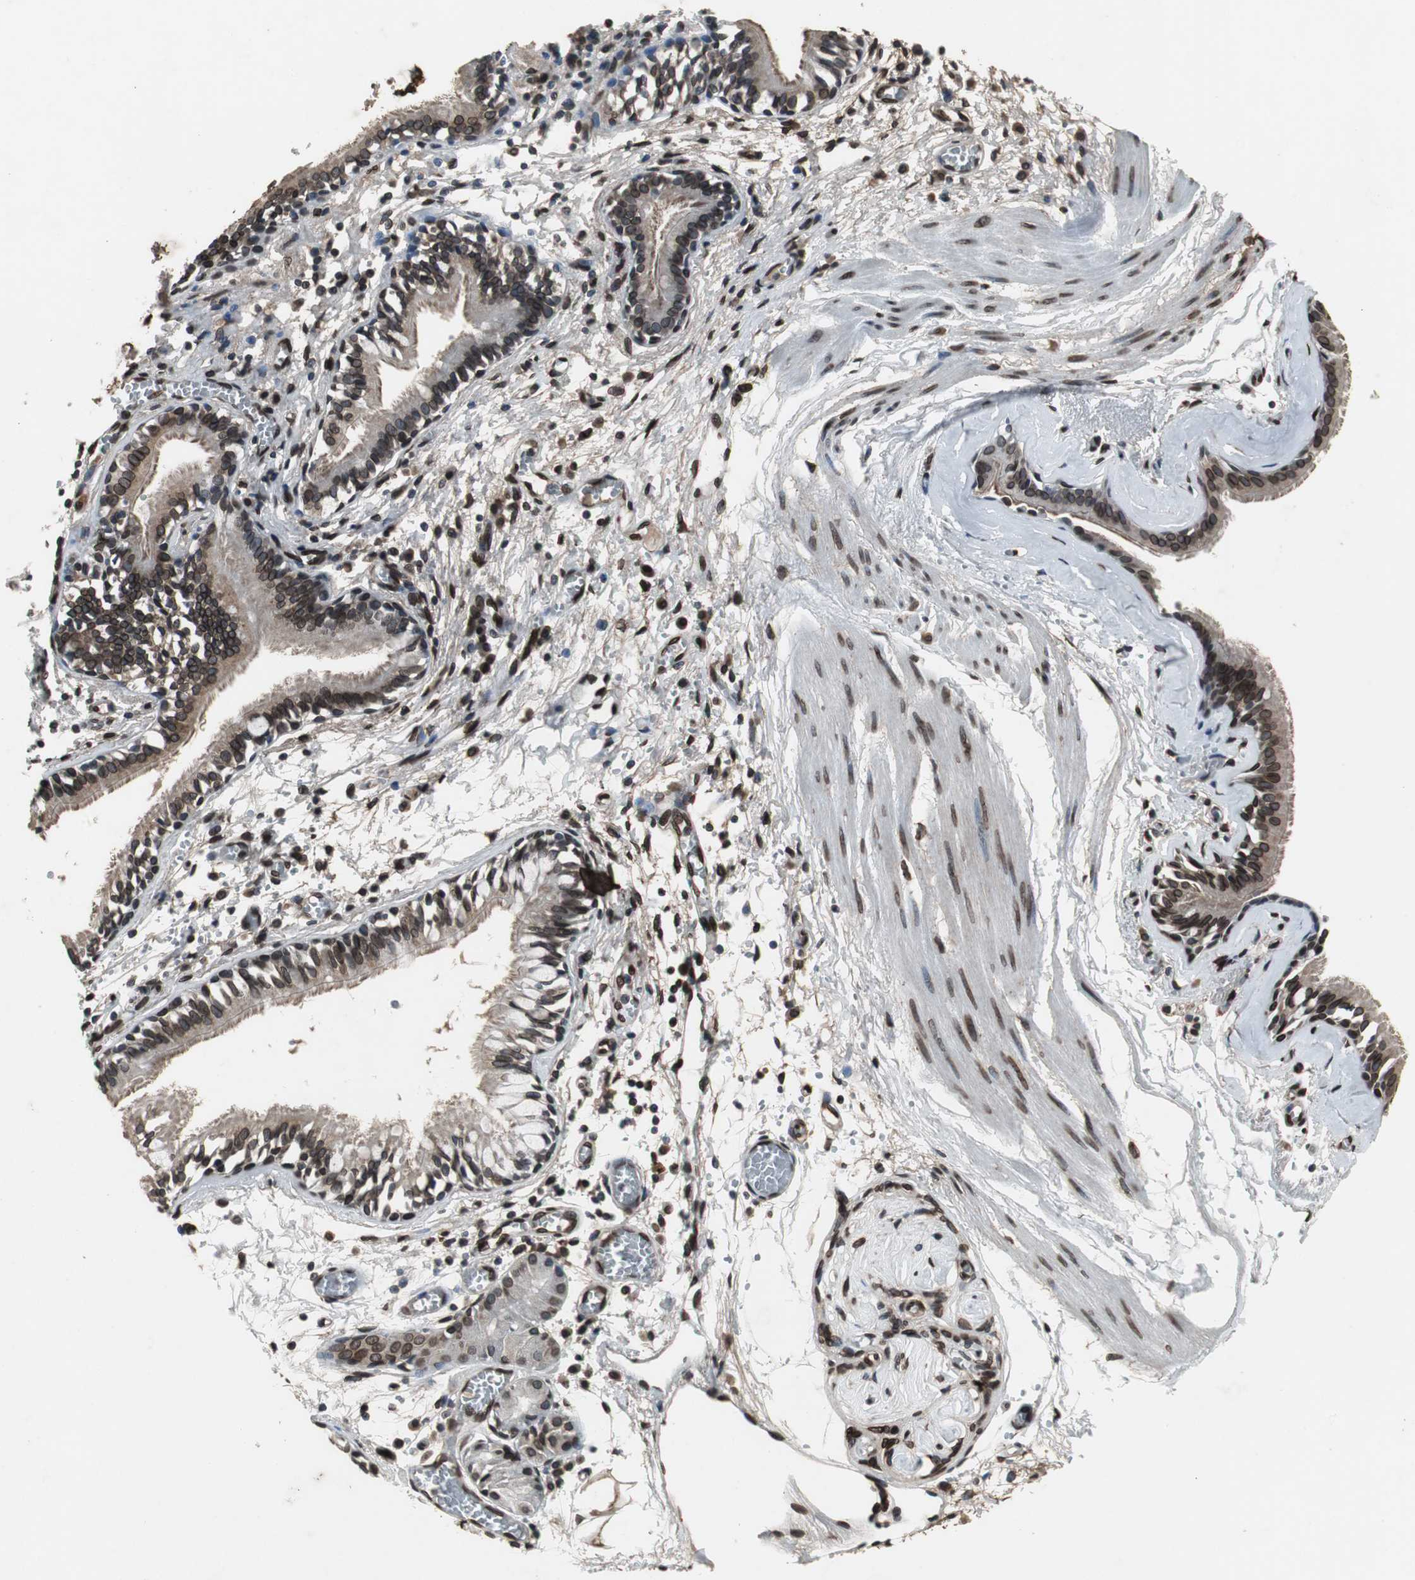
{"staining": {"intensity": "strong", "quantity": ">75%", "location": "cytoplasmic/membranous,nuclear"}, "tissue": "bronchus", "cell_type": "Respiratory epithelial cells", "image_type": "normal", "snomed": [{"axis": "morphology", "description": "Normal tissue, NOS"}, {"axis": "topography", "description": "Bronchus"}, {"axis": "topography", "description": "Lung"}], "caption": "A brown stain highlights strong cytoplasmic/membranous,nuclear positivity of a protein in respiratory epithelial cells of benign bronchus.", "gene": "LMNA", "patient": {"sex": "female", "age": 56}}